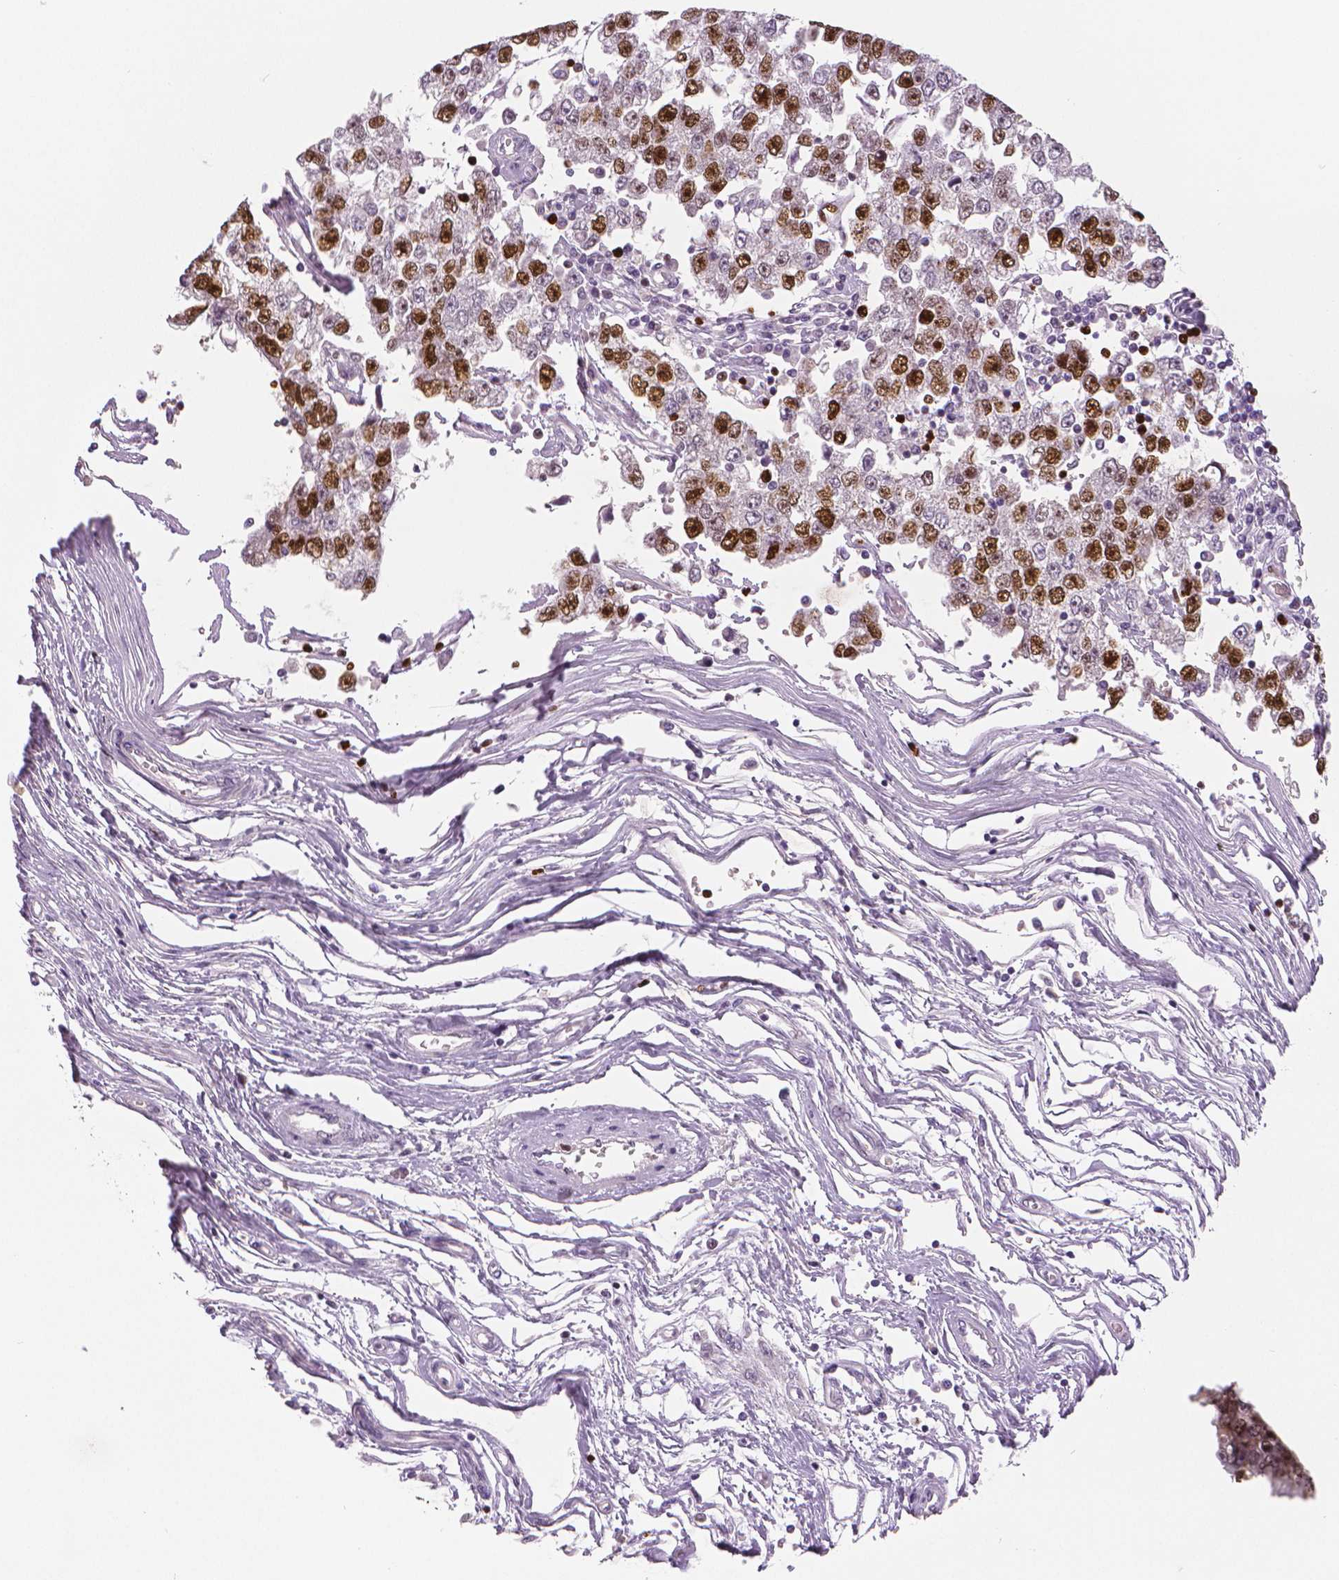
{"staining": {"intensity": "strong", "quantity": "25%-75%", "location": "nuclear"}, "tissue": "testis cancer", "cell_type": "Tumor cells", "image_type": "cancer", "snomed": [{"axis": "morphology", "description": "Seminoma, NOS"}, {"axis": "topography", "description": "Testis"}], "caption": "Protein expression analysis of human testis cancer reveals strong nuclear expression in approximately 25%-75% of tumor cells.", "gene": "MKI67", "patient": {"sex": "male", "age": 34}}